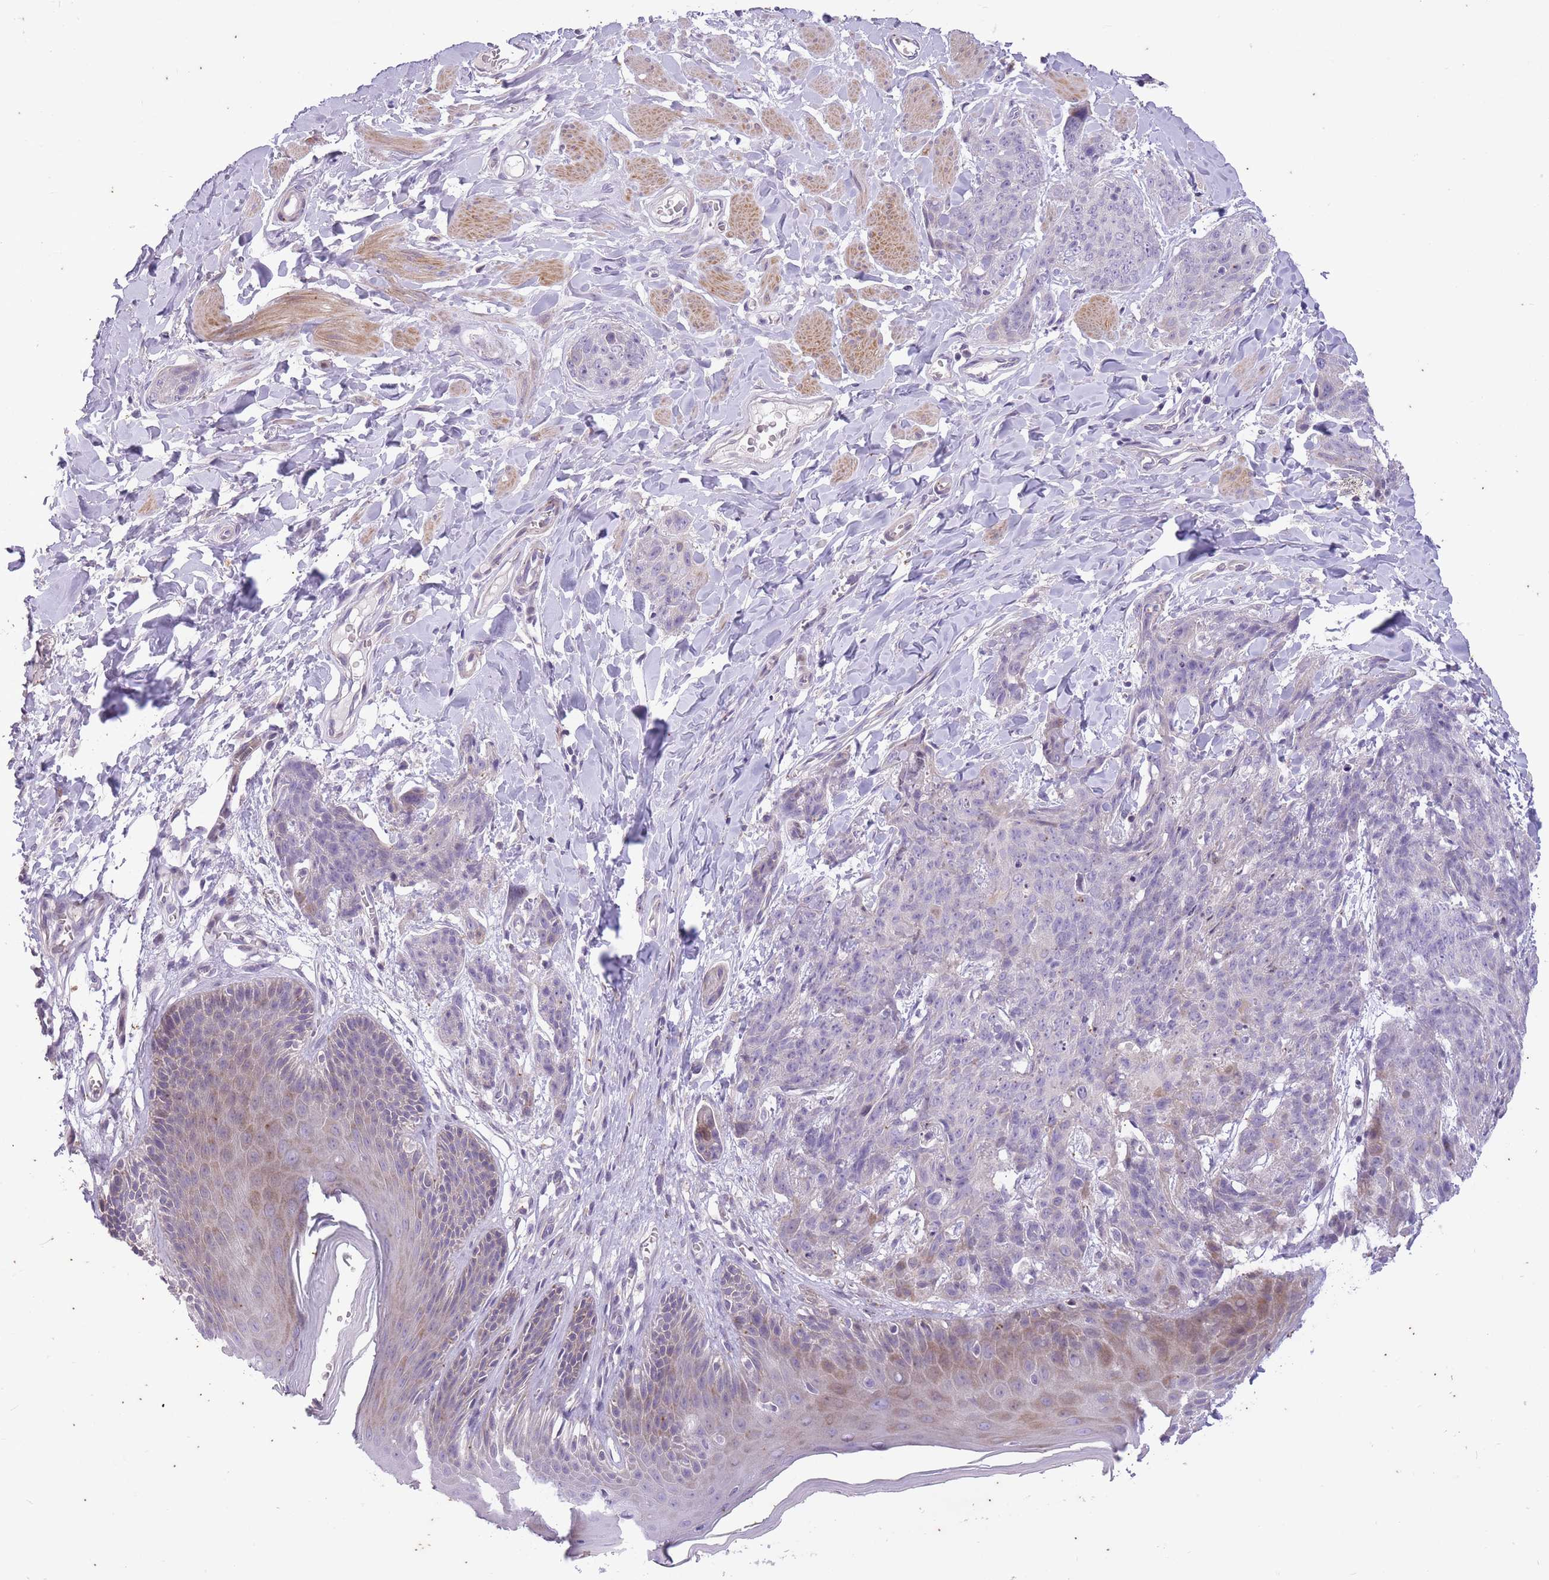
{"staining": {"intensity": "negative", "quantity": "none", "location": "none"}, "tissue": "skin cancer", "cell_type": "Tumor cells", "image_type": "cancer", "snomed": [{"axis": "morphology", "description": "Squamous cell carcinoma, NOS"}, {"axis": "topography", "description": "Skin"}, {"axis": "topography", "description": "Vulva"}], "caption": "This is an immunohistochemistry photomicrograph of skin squamous cell carcinoma. There is no positivity in tumor cells.", "gene": "CNTNAP3", "patient": {"sex": "female", "age": 85}}